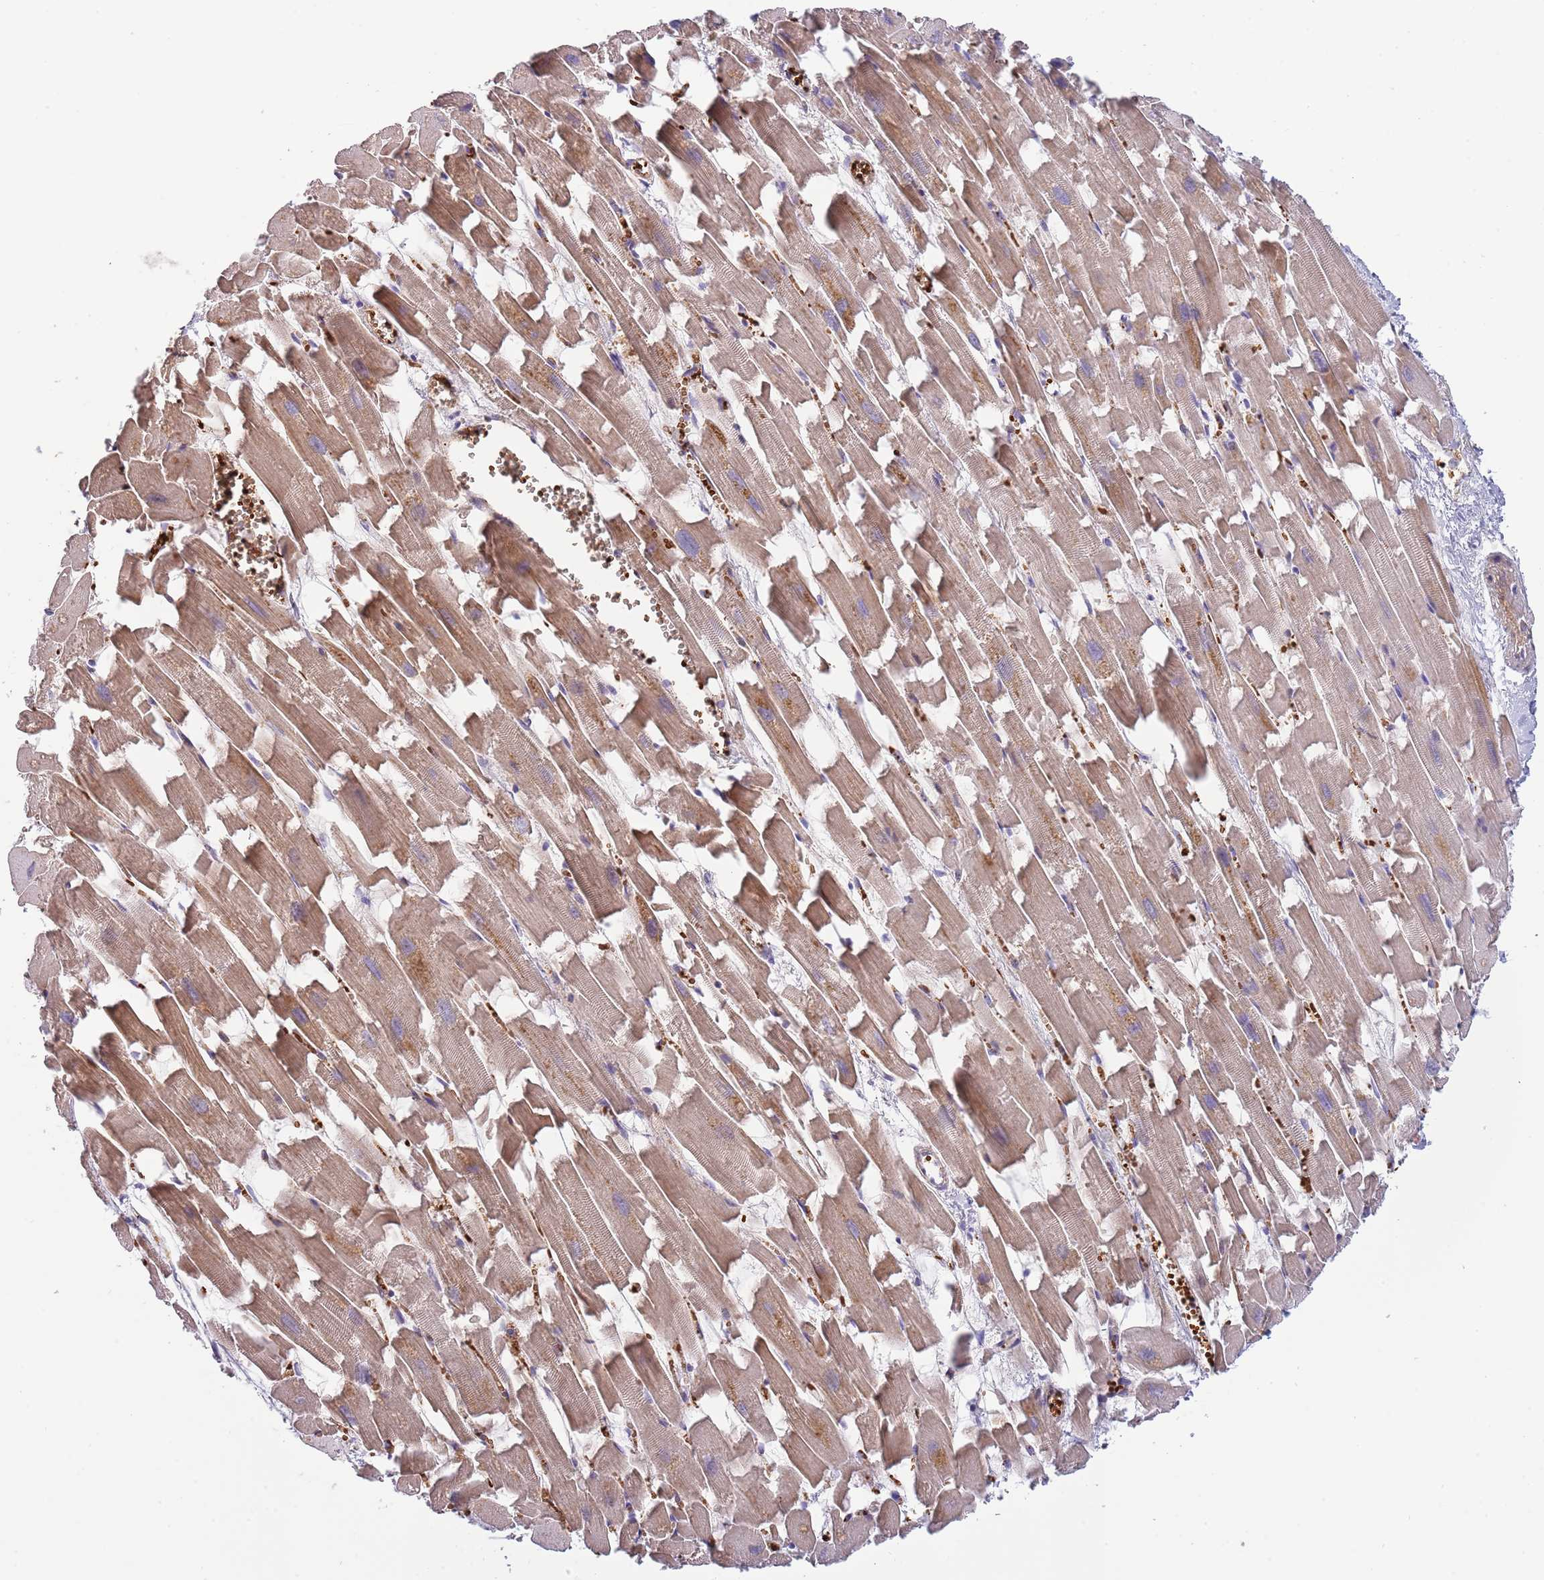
{"staining": {"intensity": "moderate", "quantity": "25%-75%", "location": "cytoplasmic/membranous"}, "tissue": "heart muscle", "cell_type": "Cardiomyocytes", "image_type": "normal", "snomed": [{"axis": "morphology", "description": "Normal tissue, NOS"}, {"axis": "topography", "description": "Heart"}], "caption": "A brown stain highlights moderate cytoplasmic/membranous positivity of a protein in cardiomyocytes of normal heart muscle. The staining is performed using DAB brown chromogen to label protein expression. The nuclei are counter-stained blue using hematoxylin.", "gene": "LYPD6B", "patient": {"sex": "female", "age": 64}}